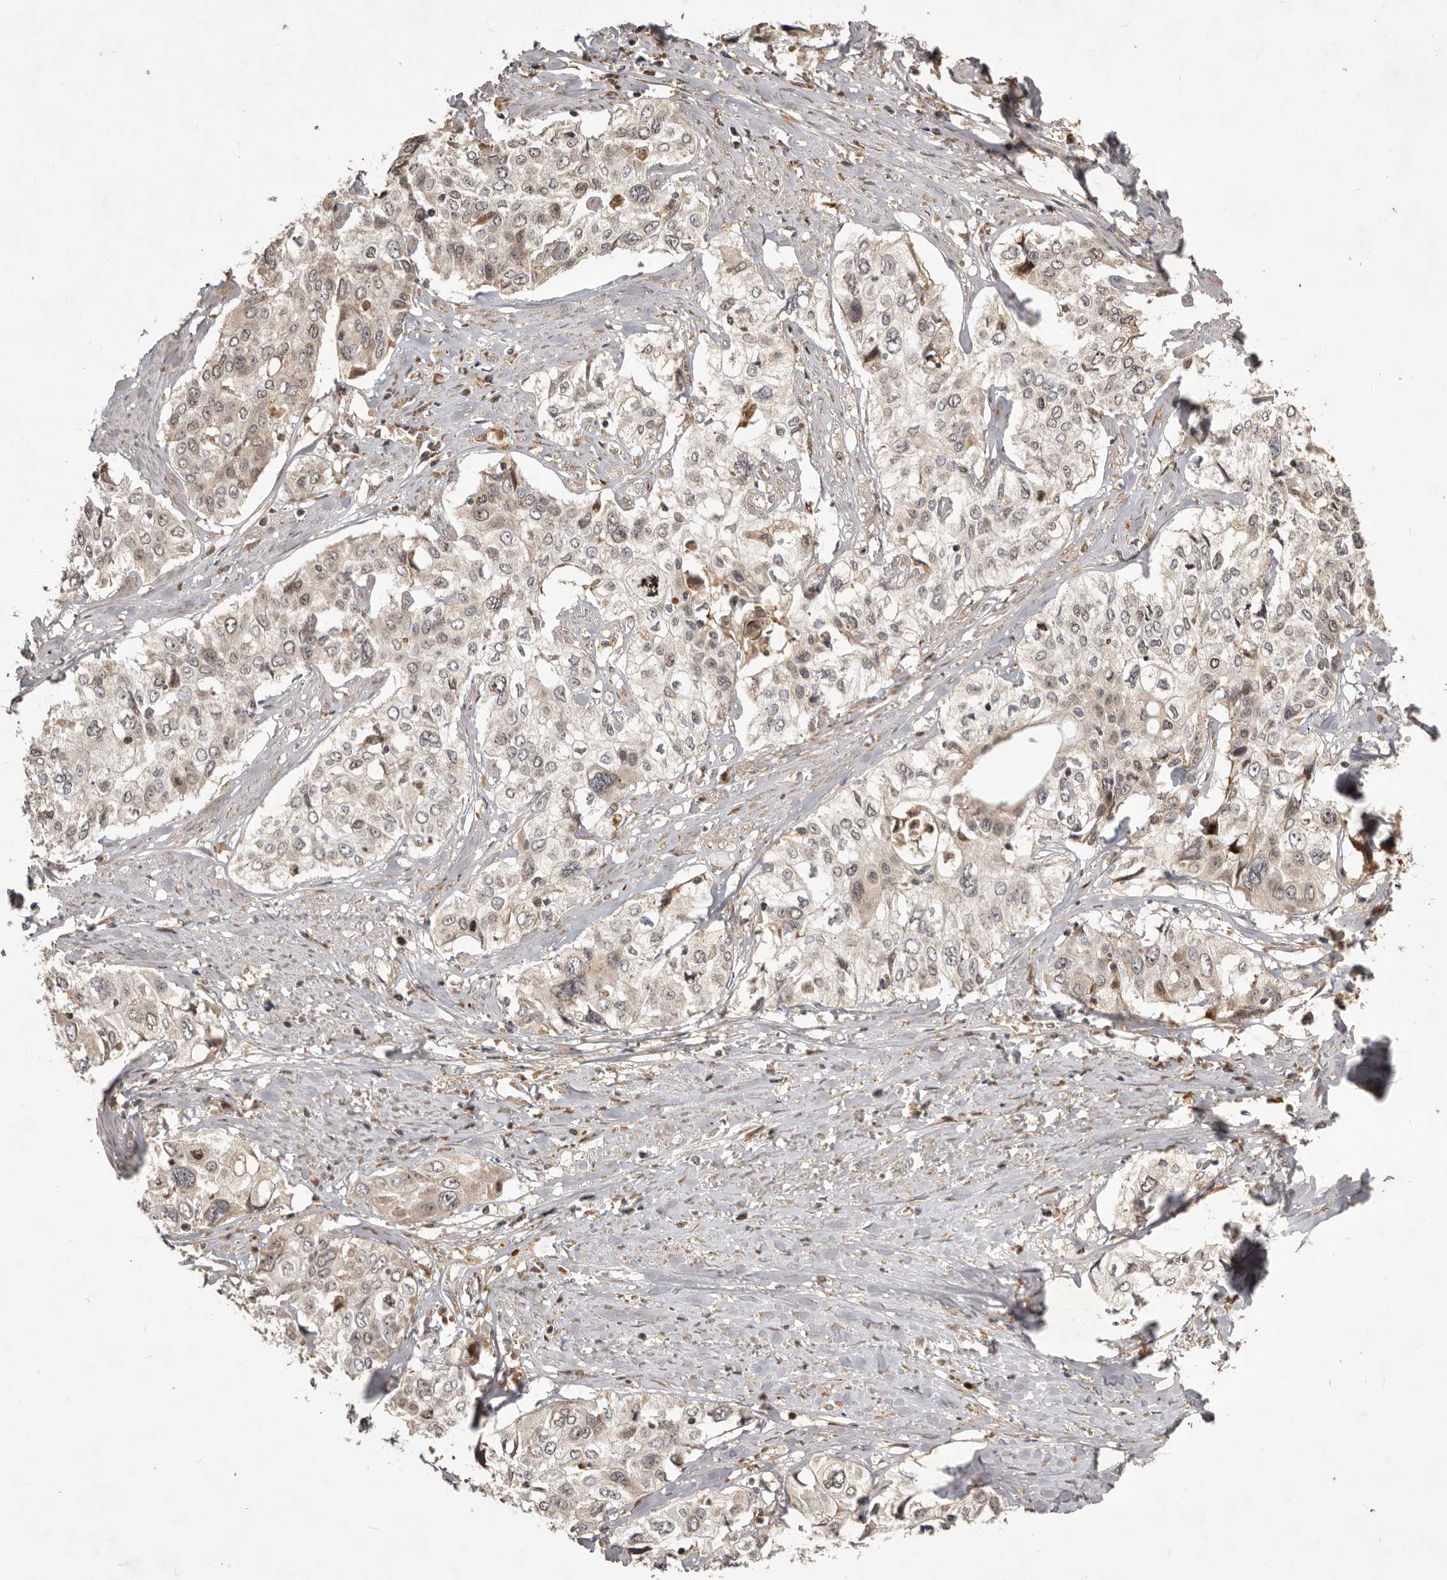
{"staining": {"intensity": "weak", "quantity": "<25%", "location": "cytoplasmic/membranous"}, "tissue": "cervical cancer", "cell_type": "Tumor cells", "image_type": "cancer", "snomed": [{"axis": "morphology", "description": "Squamous cell carcinoma, NOS"}, {"axis": "topography", "description": "Cervix"}], "caption": "Immunohistochemistry (IHC) photomicrograph of human cervical cancer stained for a protein (brown), which exhibits no staining in tumor cells.", "gene": "RNF187", "patient": {"sex": "female", "age": 31}}